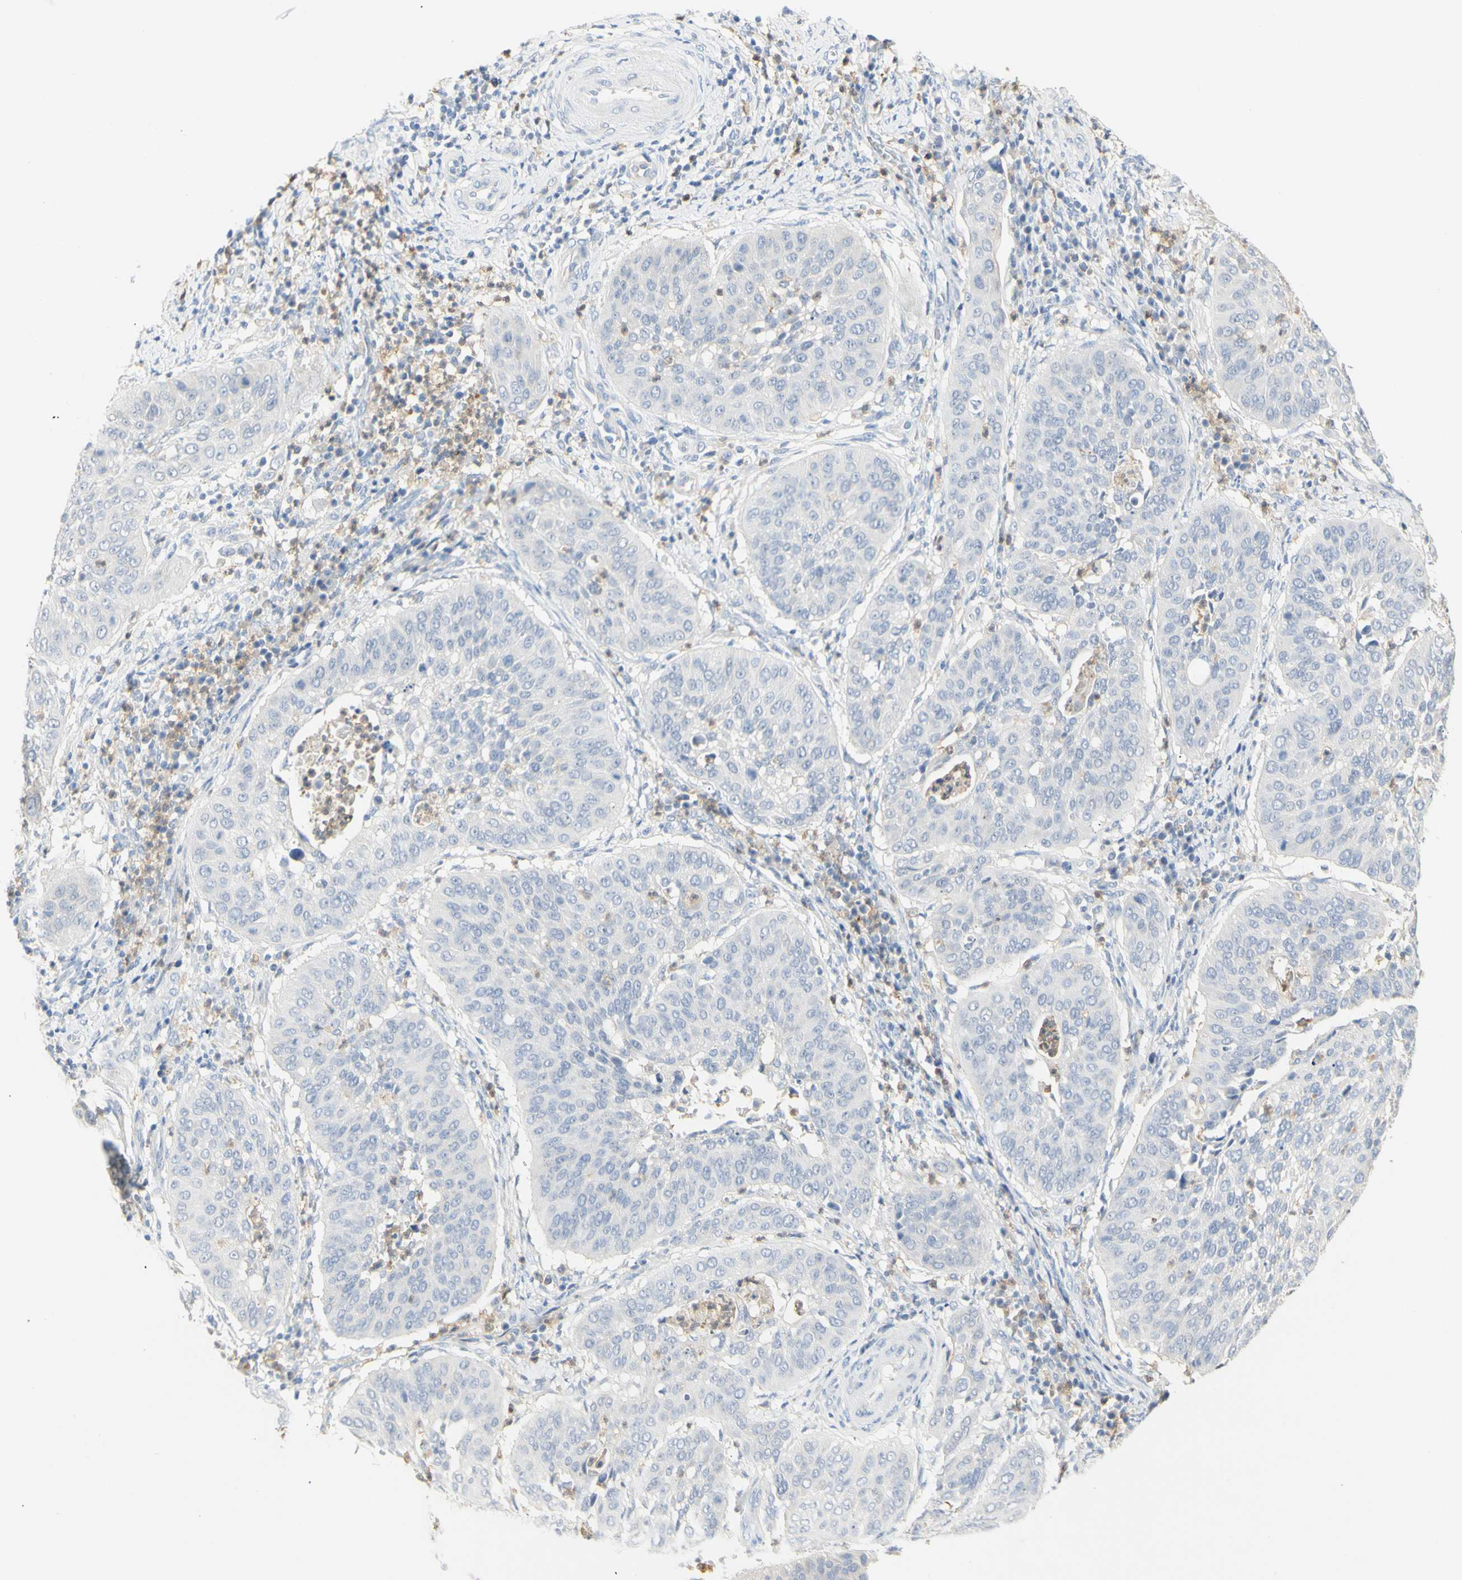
{"staining": {"intensity": "negative", "quantity": "none", "location": "none"}, "tissue": "cervical cancer", "cell_type": "Tumor cells", "image_type": "cancer", "snomed": [{"axis": "morphology", "description": "Normal tissue, NOS"}, {"axis": "morphology", "description": "Squamous cell carcinoma, NOS"}, {"axis": "topography", "description": "Cervix"}], "caption": "The immunohistochemistry histopathology image has no significant expression in tumor cells of cervical squamous cell carcinoma tissue.", "gene": "B4GALNT3", "patient": {"sex": "female", "age": 39}}